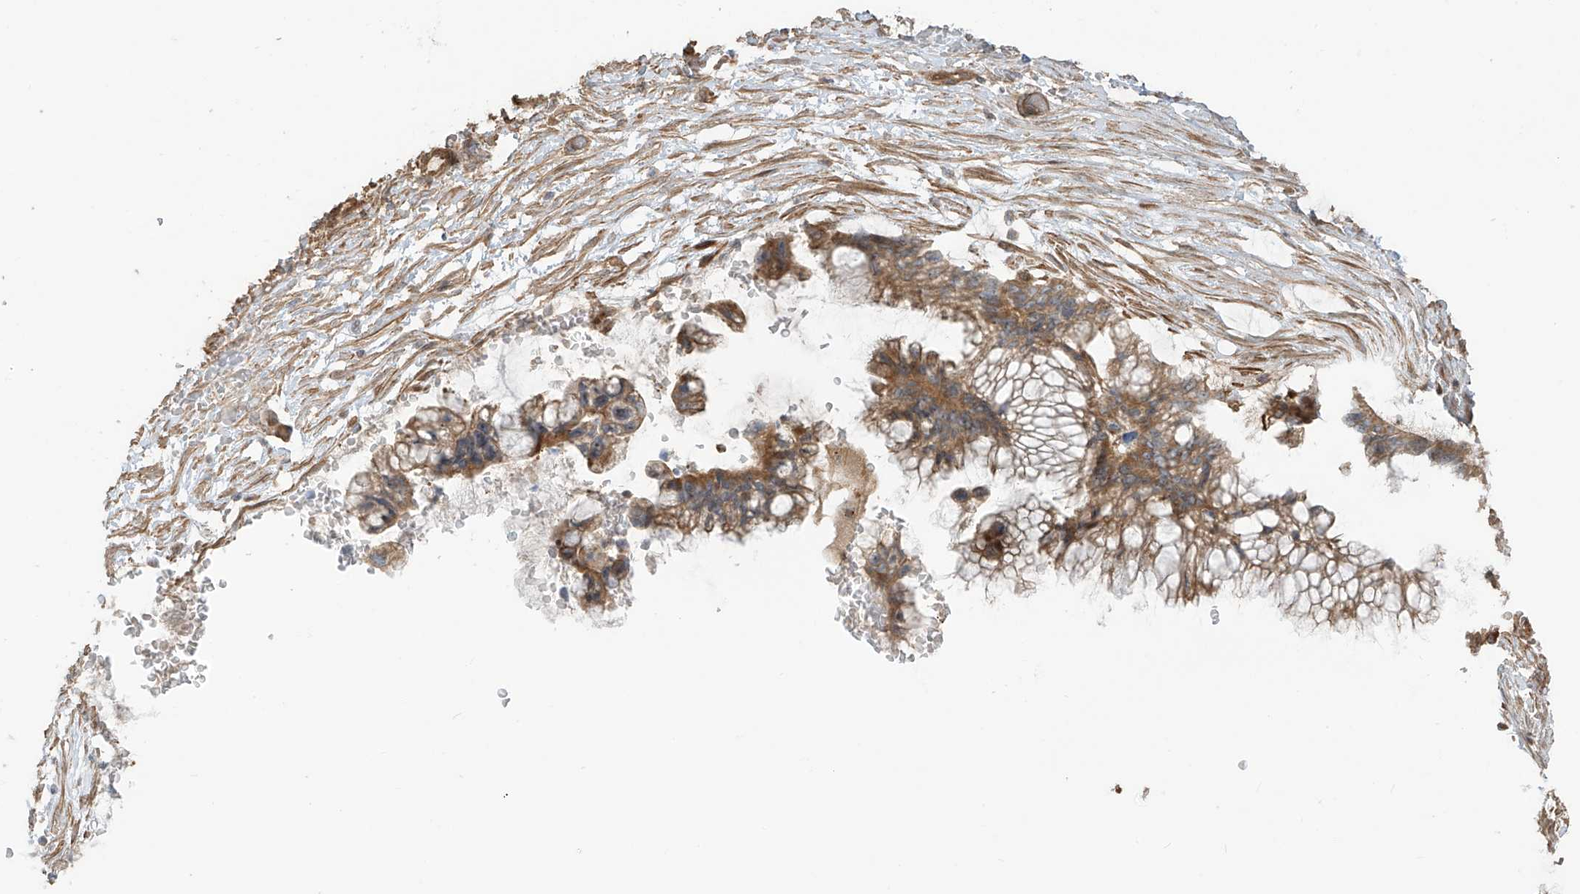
{"staining": {"intensity": "moderate", "quantity": ">75%", "location": "cytoplasmic/membranous"}, "tissue": "ovarian cancer", "cell_type": "Tumor cells", "image_type": "cancer", "snomed": [{"axis": "morphology", "description": "Cystadenocarcinoma, mucinous, NOS"}, {"axis": "topography", "description": "Ovary"}], "caption": "An image of ovarian cancer (mucinous cystadenocarcinoma) stained for a protein shows moderate cytoplasmic/membranous brown staining in tumor cells.", "gene": "ENTR1", "patient": {"sex": "female", "age": 37}}